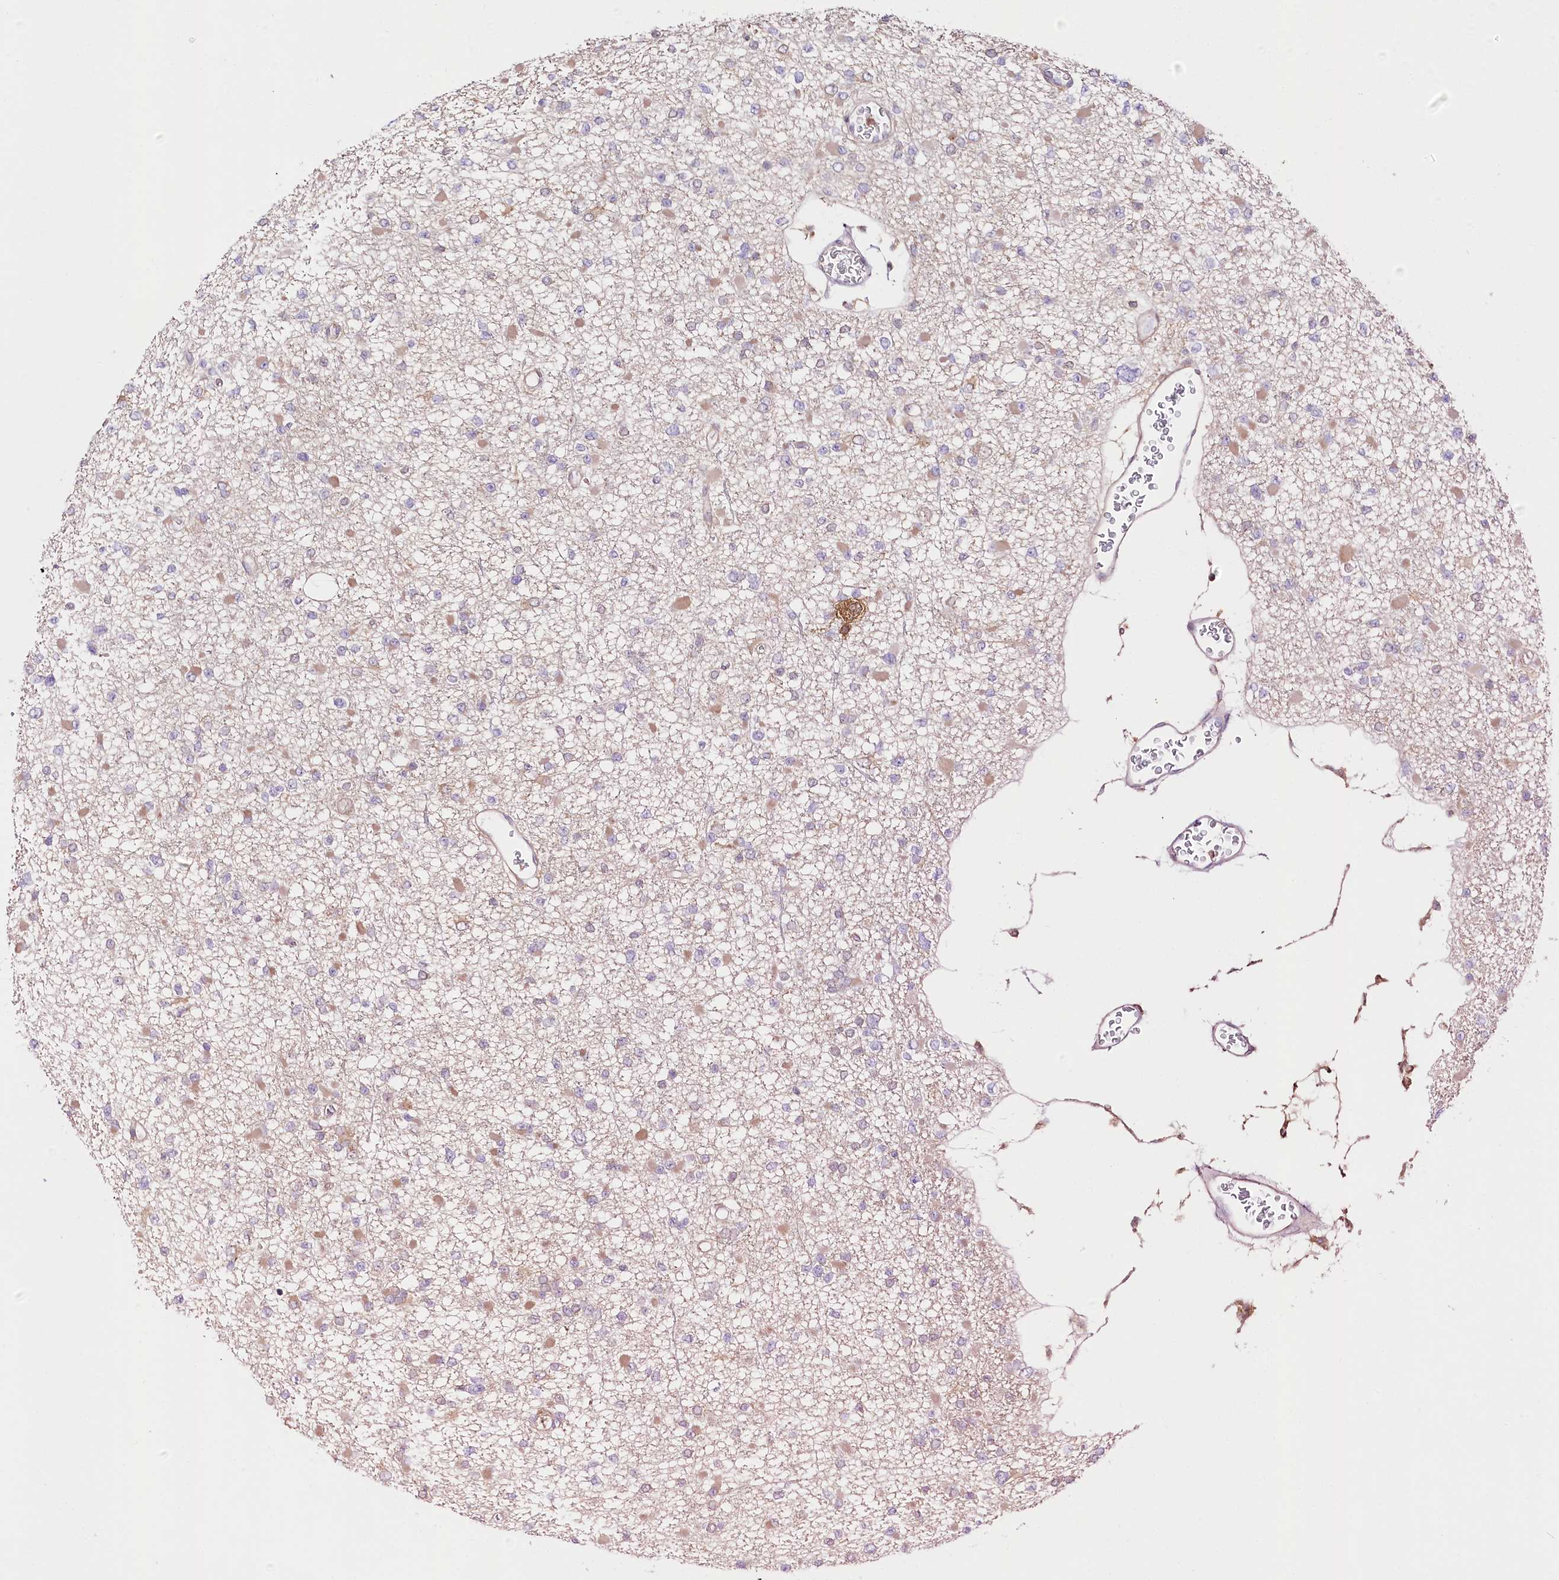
{"staining": {"intensity": "negative", "quantity": "none", "location": "none"}, "tissue": "glioma", "cell_type": "Tumor cells", "image_type": "cancer", "snomed": [{"axis": "morphology", "description": "Glioma, malignant, Low grade"}, {"axis": "topography", "description": "Brain"}], "caption": "This photomicrograph is of glioma stained with immunohistochemistry to label a protein in brown with the nuclei are counter-stained blue. There is no positivity in tumor cells.", "gene": "UGP2", "patient": {"sex": "female", "age": 22}}